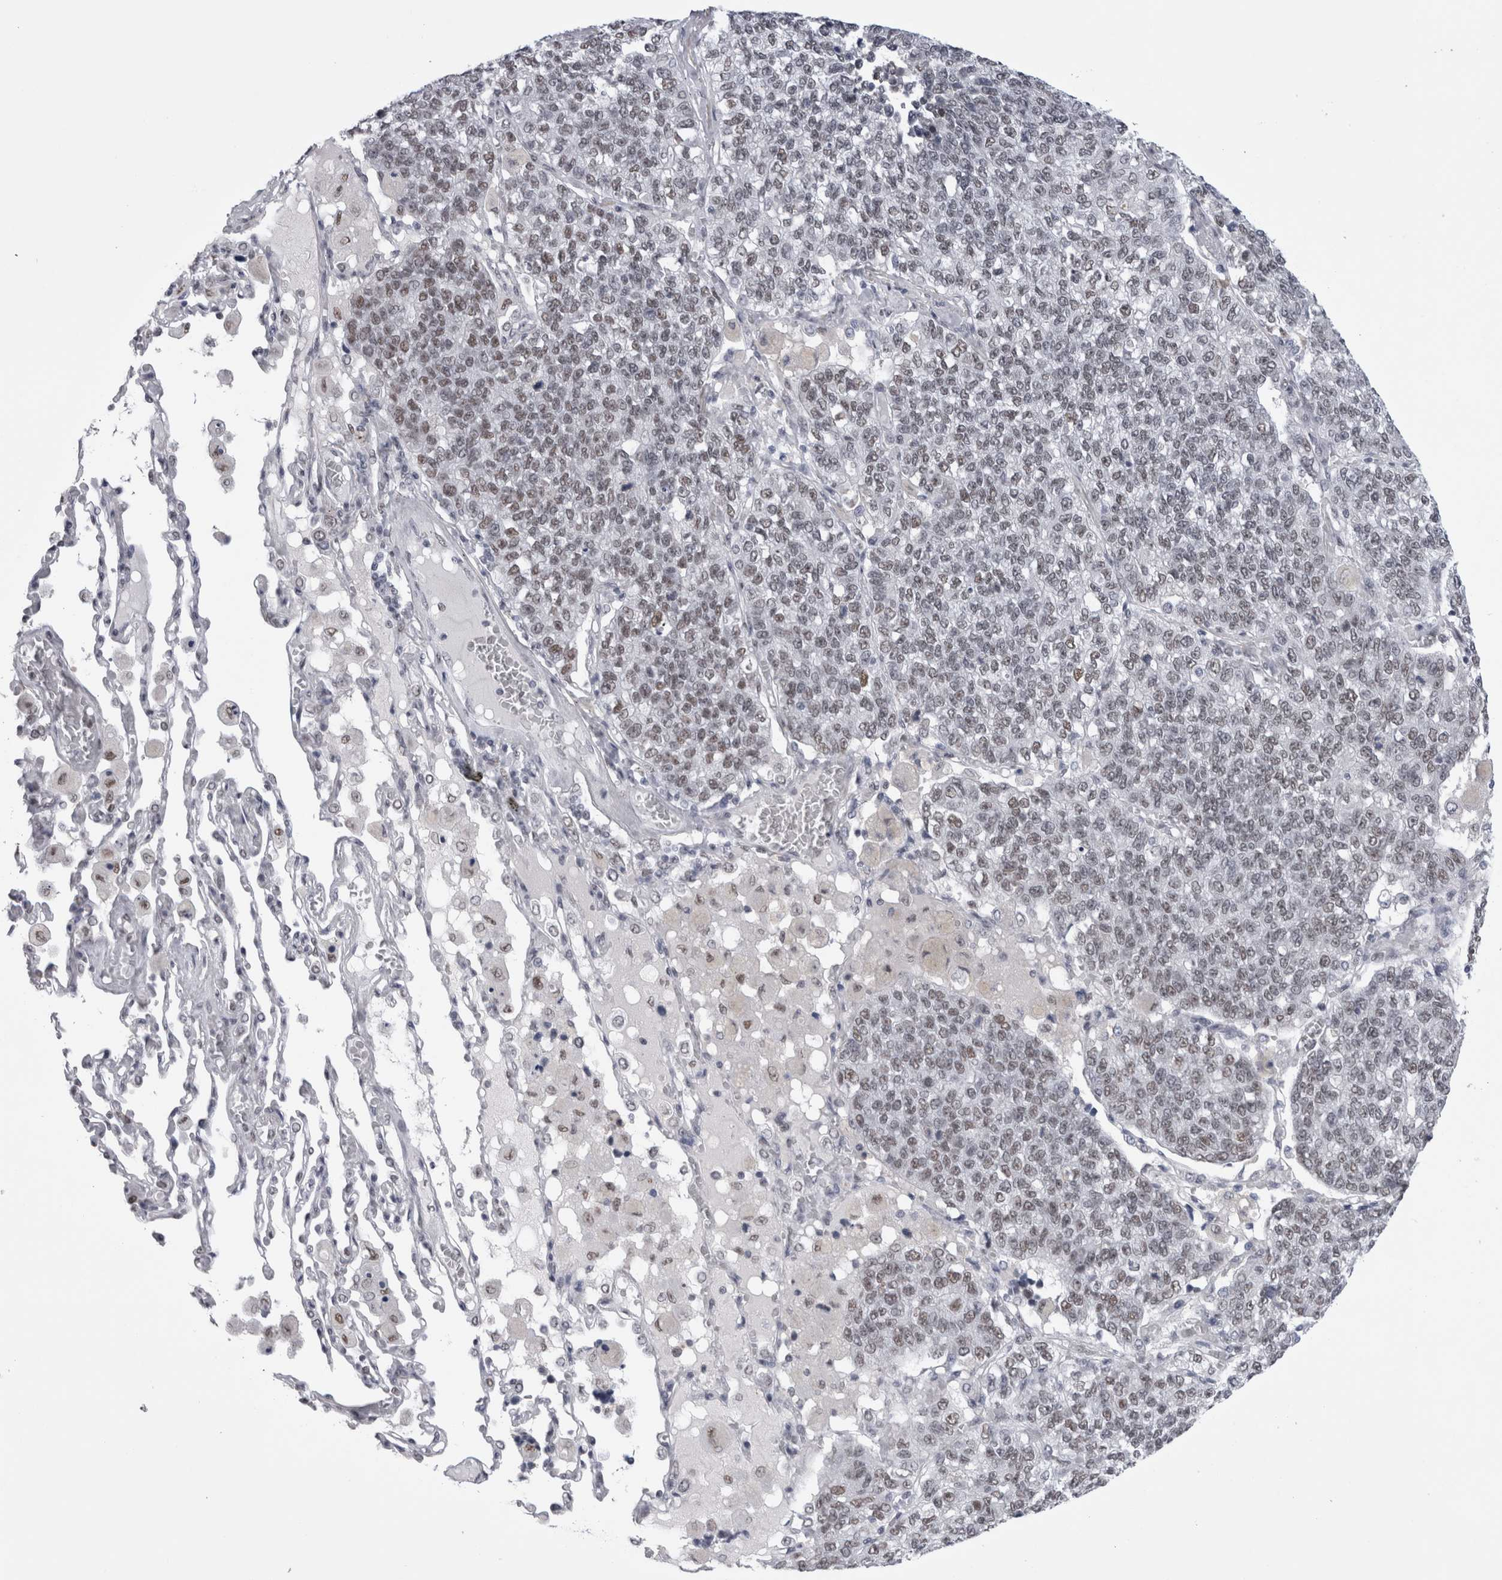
{"staining": {"intensity": "weak", "quantity": "25%-75%", "location": "nuclear"}, "tissue": "lung cancer", "cell_type": "Tumor cells", "image_type": "cancer", "snomed": [{"axis": "morphology", "description": "Adenocarcinoma, NOS"}, {"axis": "topography", "description": "Lung"}], "caption": "The immunohistochemical stain highlights weak nuclear positivity in tumor cells of adenocarcinoma (lung) tissue.", "gene": "API5", "patient": {"sex": "male", "age": 49}}